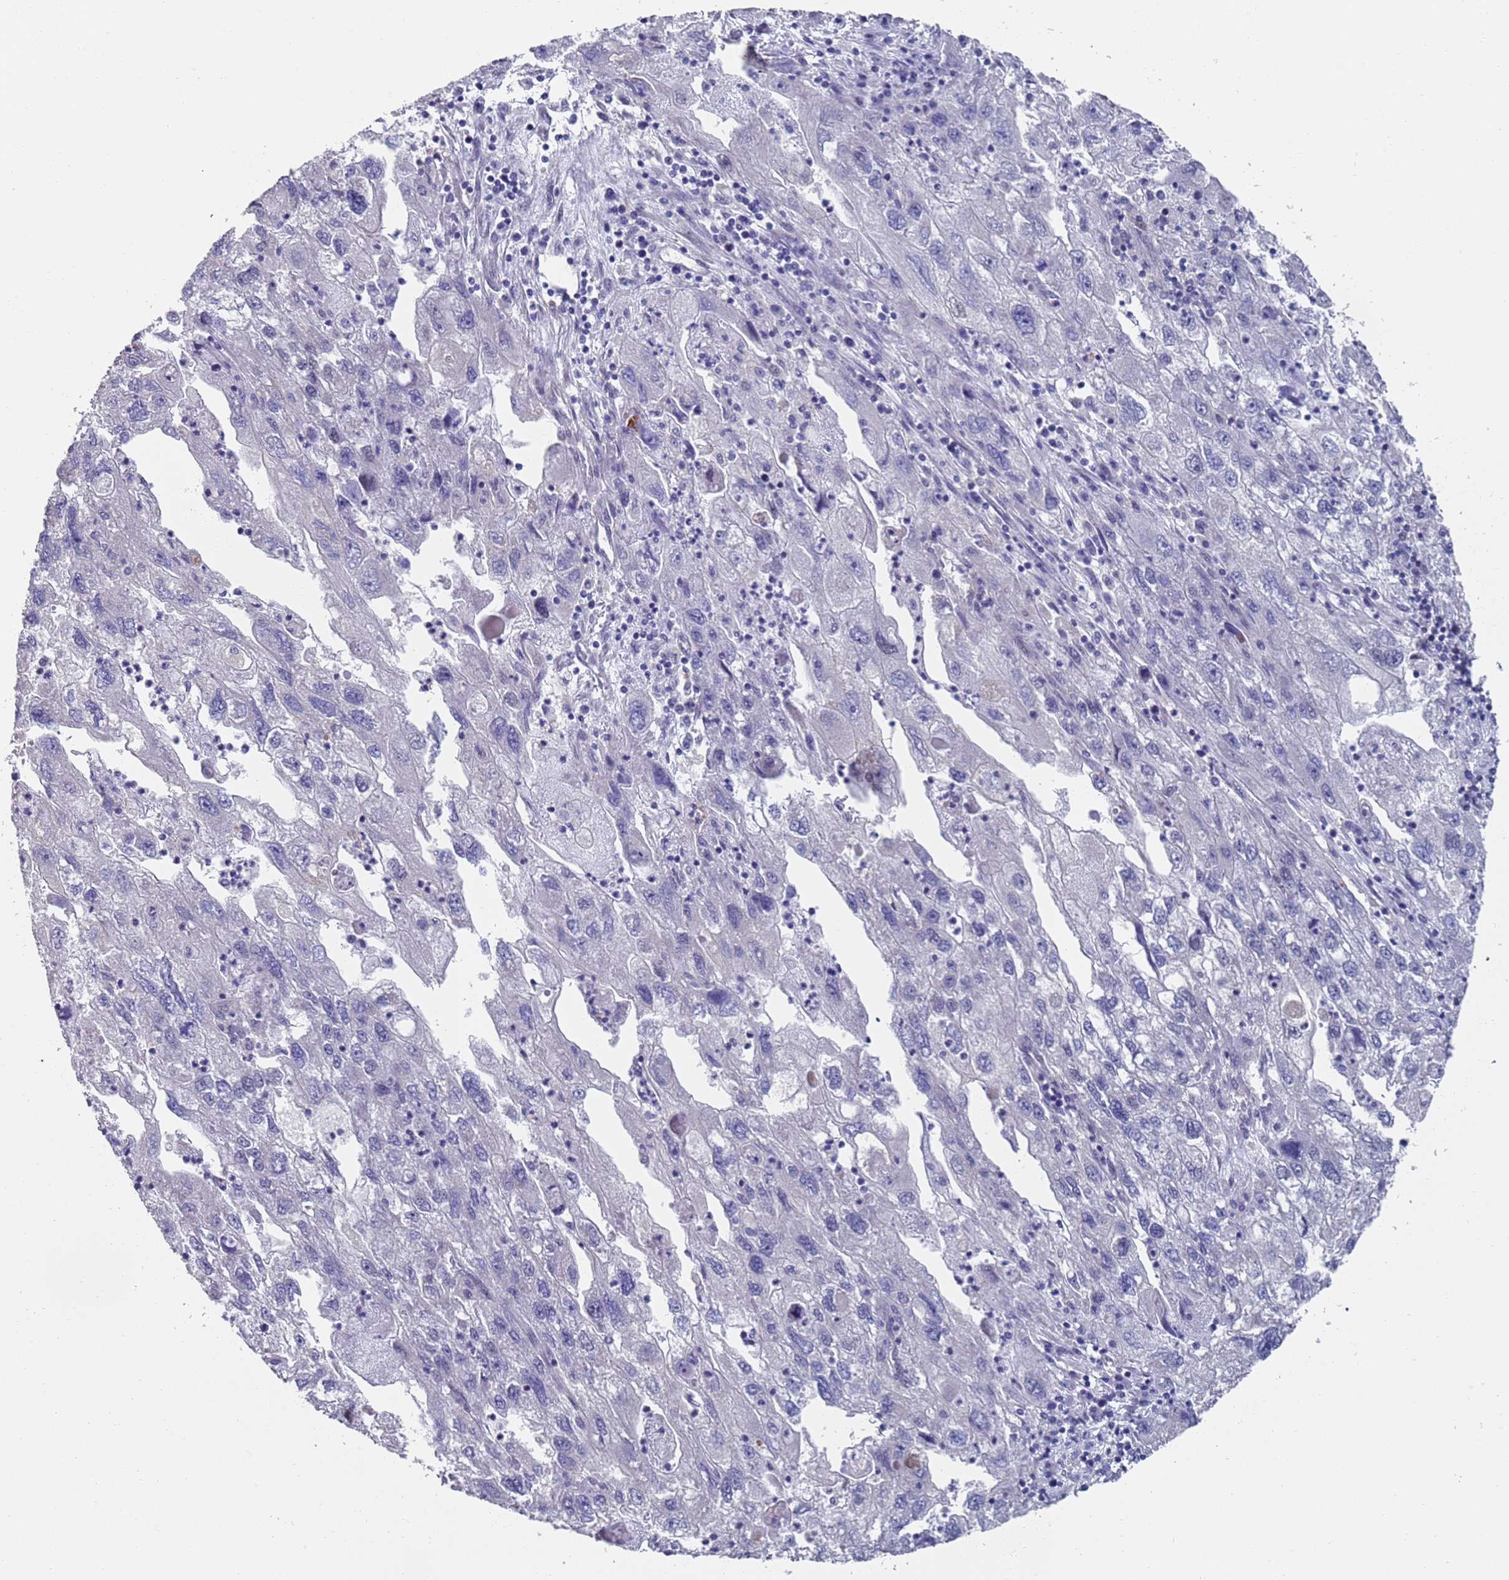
{"staining": {"intensity": "negative", "quantity": "none", "location": "none"}, "tissue": "endometrial cancer", "cell_type": "Tumor cells", "image_type": "cancer", "snomed": [{"axis": "morphology", "description": "Adenocarcinoma, NOS"}, {"axis": "topography", "description": "Endometrium"}], "caption": "Immunohistochemistry (IHC) of endometrial adenocarcinoma displays no positivity in tumor cells.", "gene": "COPS6", "patient": {"sex": "female", "age": 49}}